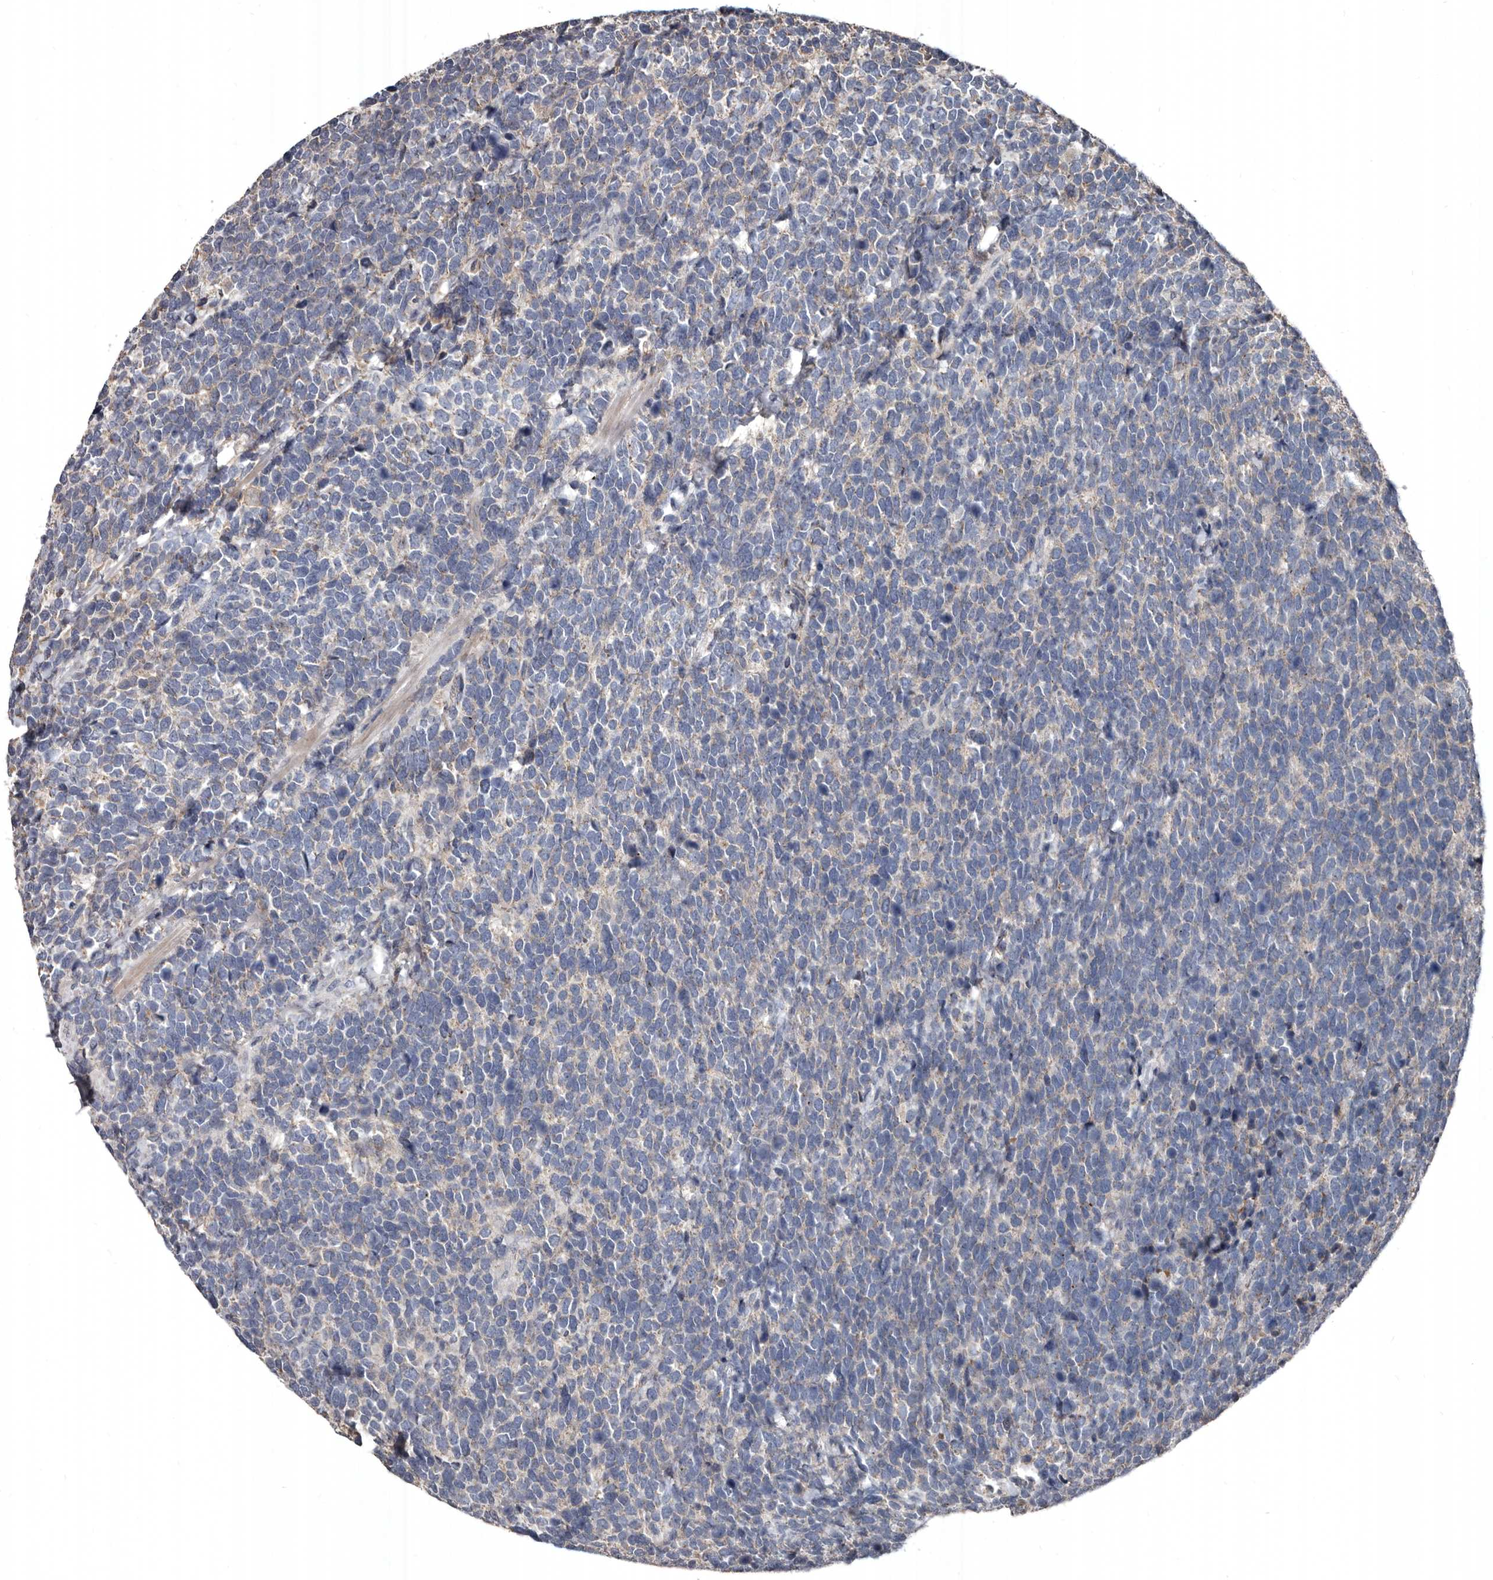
{"staining": {"intensity": "weak", "quantity": "<25%", "location": "cytoplasmic/membranous"}, "tissue": "urothelial cancer", "cell_type": "Tumor cells", "image_type": "cancer", "snomed": [{"axis": "morphology", "description": "Urothelial carcinoma, High grade"}, {"axis": "topography", "description": "Urinary bladder"}], "caption": "Tumor cells show no significant protein expression in urothelial carcinoma (high-grade). (Brightfield microscopy of DAB immunohistochemistry at high magnification).", "gene": "GREB1", "patient": {"sex": "female", "age": 82}}